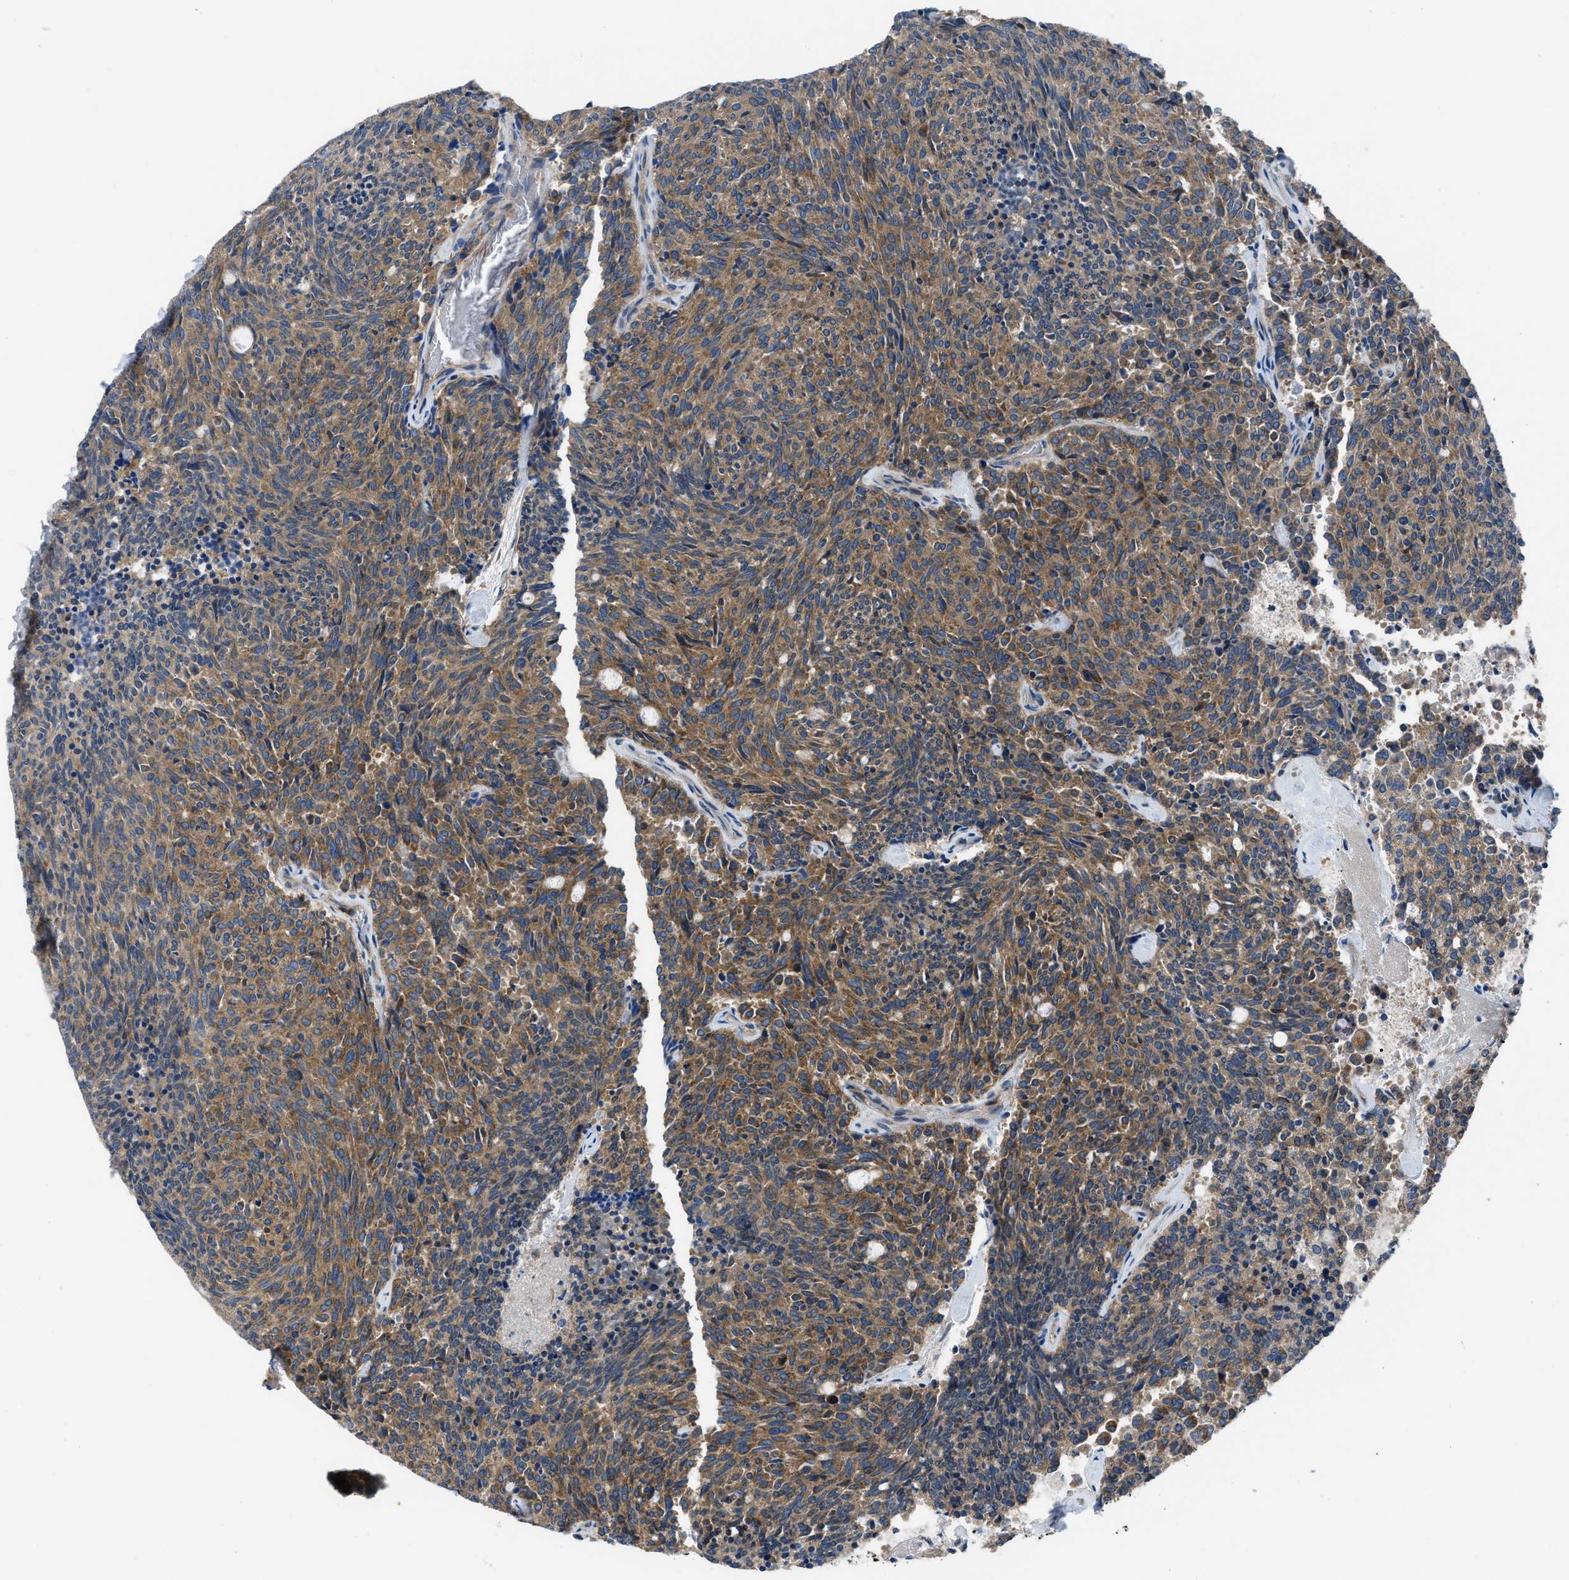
{"staining": {"intensity": "moderate", "quantity": ">75%", "location": "cytoplasmic/membranous"}, "tissue": "carcinoid", "cell_type": "Tumor cells", "image_type": "cancer", "snomed": [{"axis": "morphology", "description": "Carcinoid, malignant, NOS"}, {"axis": "topography", "description": "Pancreas"}], "caption": "Protein staining exhibits moderate cytoplasmic/membranous positivity in approximately >75% of tumor cells in carcinoid (malignant).", "gene": "USP25", "patient": {"sex": "female", "age": 54}}